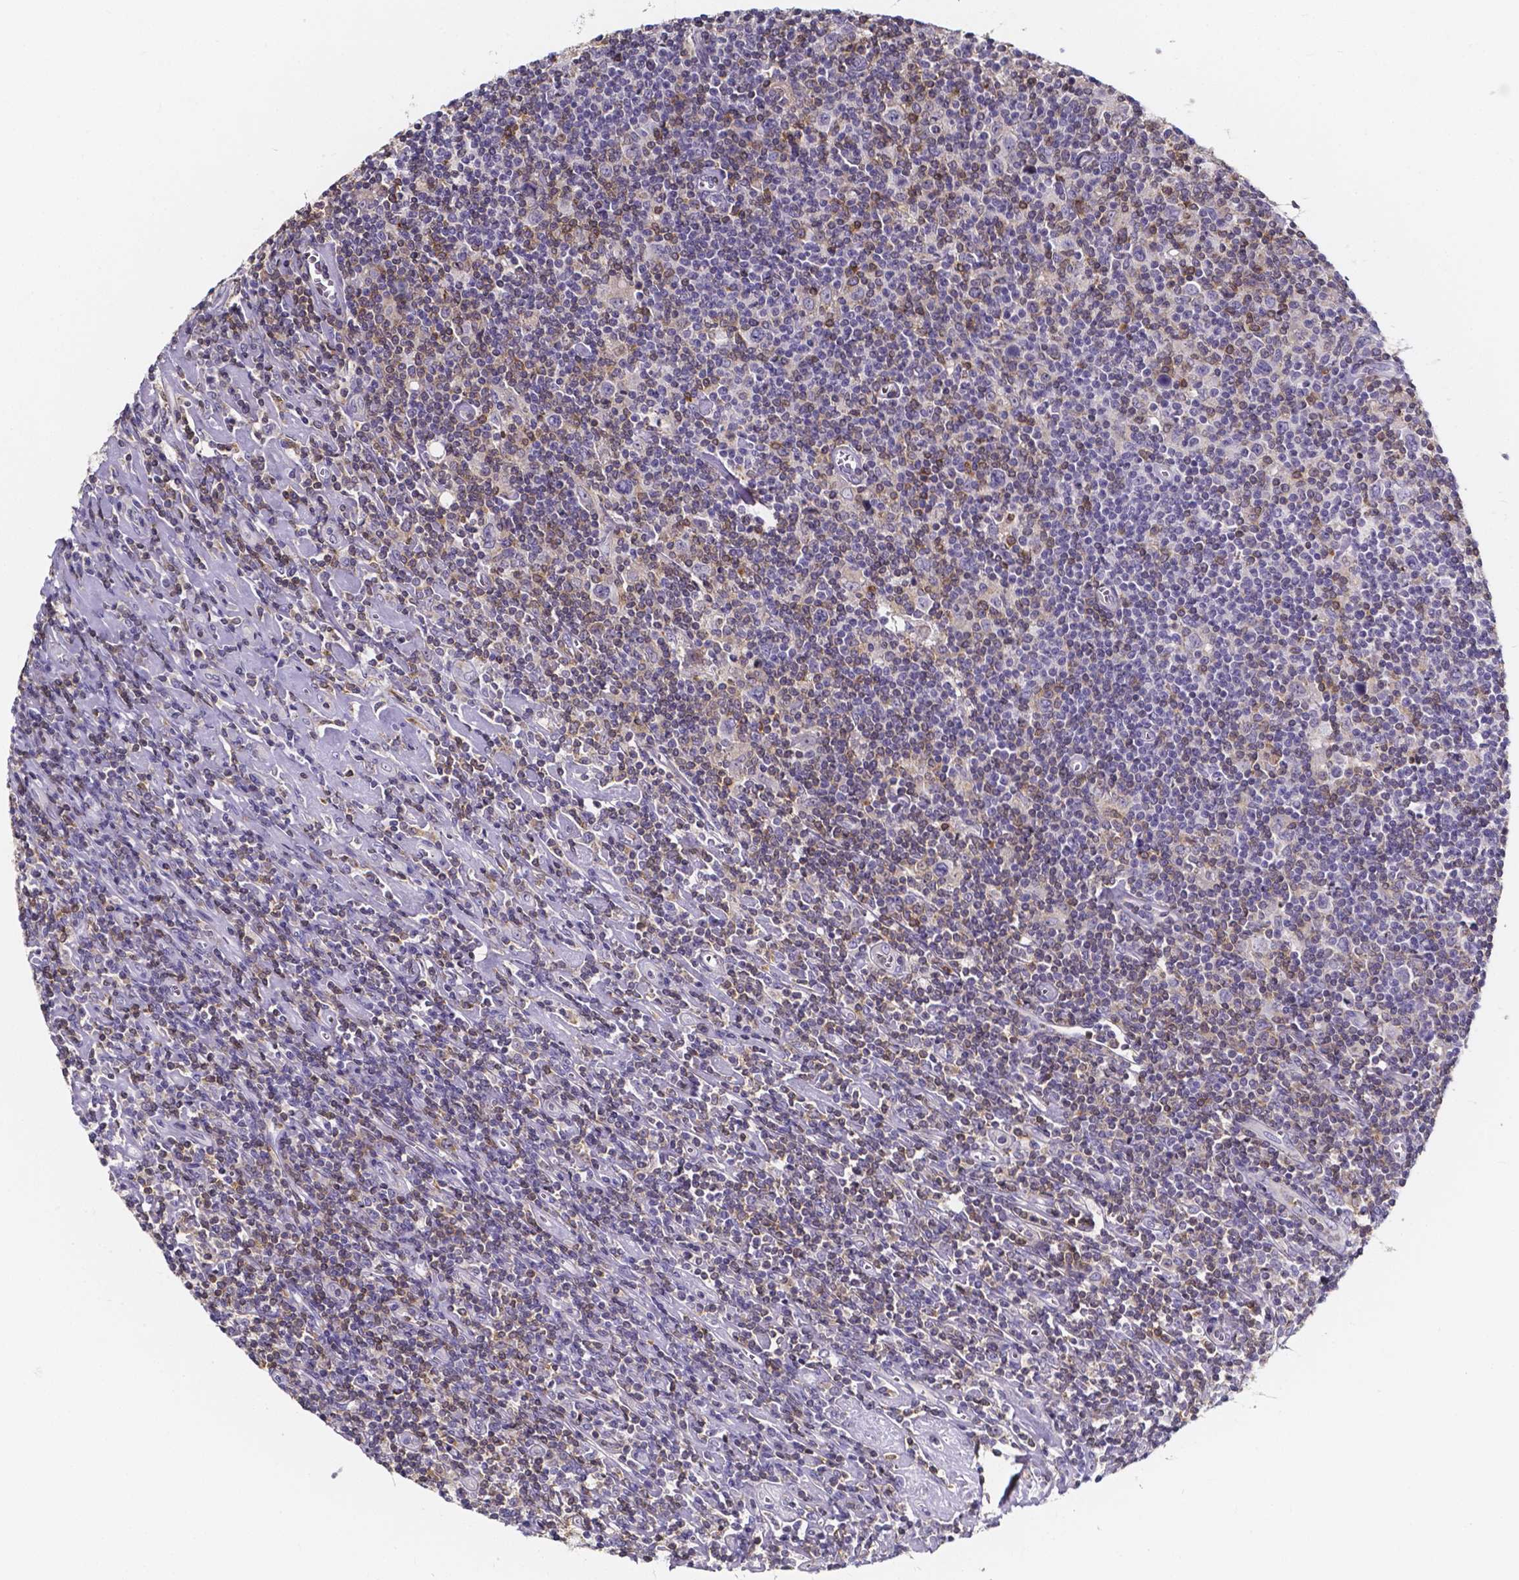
{"staining": {"intensity": "negative", "quantity": "none", "location": "none"}, "tissue": "lymphoma", "cell_type": "Tumor cells", "image_type": "cancer", "snomed": [{"axis": "morphology", "description": "Hodgkin's disease, NOS"}, {"axis": "topography", "description": "Lymph node"}], "caption": "IHC micrograph of neoplastic tissue: human Hodgkin's disease stained with DAB (3,3'-diaminobenzidine) demonstrates no significant protein staining in tumor cells. (DAB (3,3'-diaminobenzidine) immunohistochemistry (IHC) visualized using brightfield microscopy, high magnification).", "gene": "THEMIS", "patient": {"sex": "male", "age": 40}}